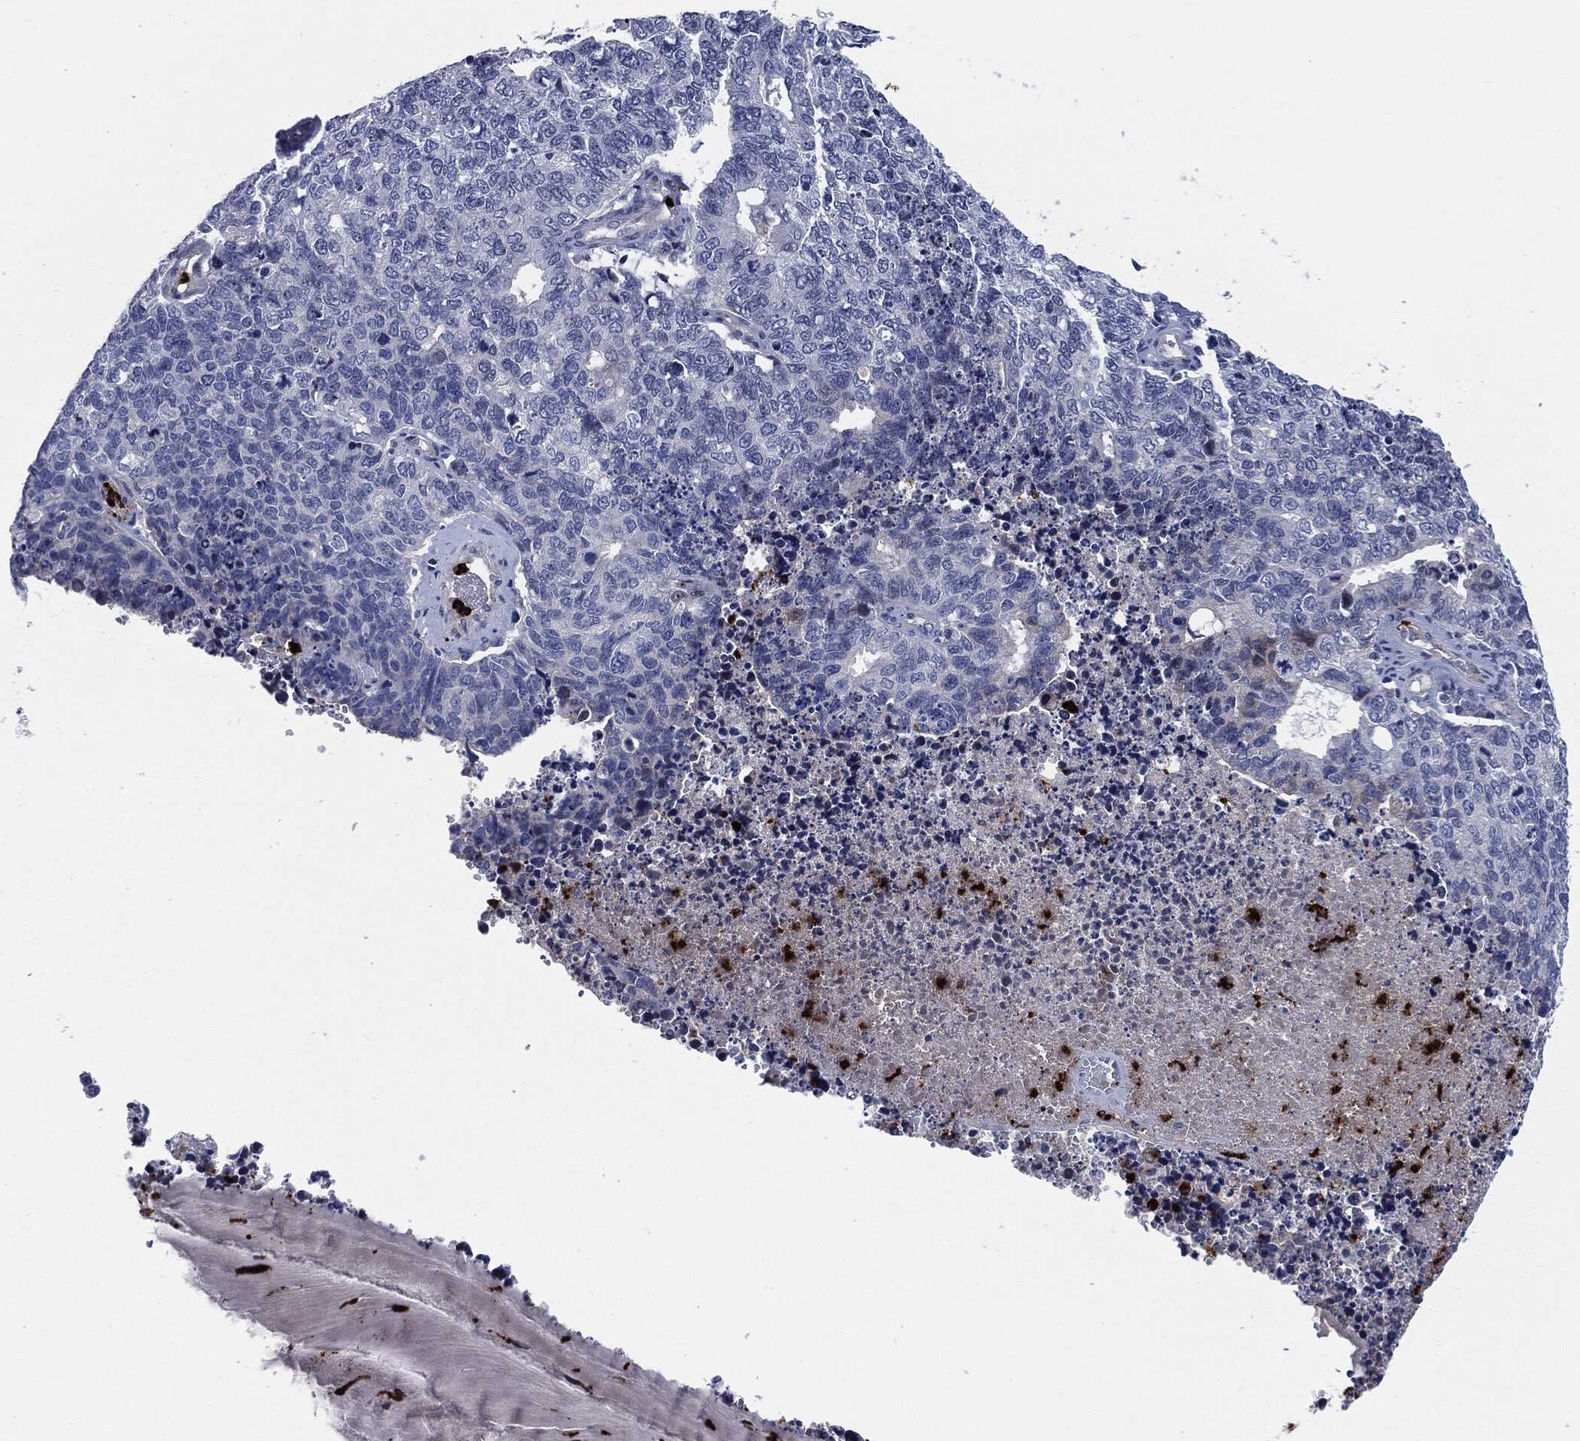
{"staining": {"intensity": "negative", "quantity": "none", "location": "none"}, "tissue": "cervical cancer", "cell_type": "Tumor cells", "image_type": "cancer", "snomed": [{"axis": "morphology", "description": "Squamous cell carcinoma, NOS"}, {"axis": "topography", "description": "Cervix"}], "caption": "This photomicrograph is of cervical cancer stained with immunohistochemistry (IHC) to label a protein in brown with the nuclei are counter-stained blue. There is no positivity in tumor cells.", "gene": "MPO", "patient": {"sex": "female", "age": 63}}